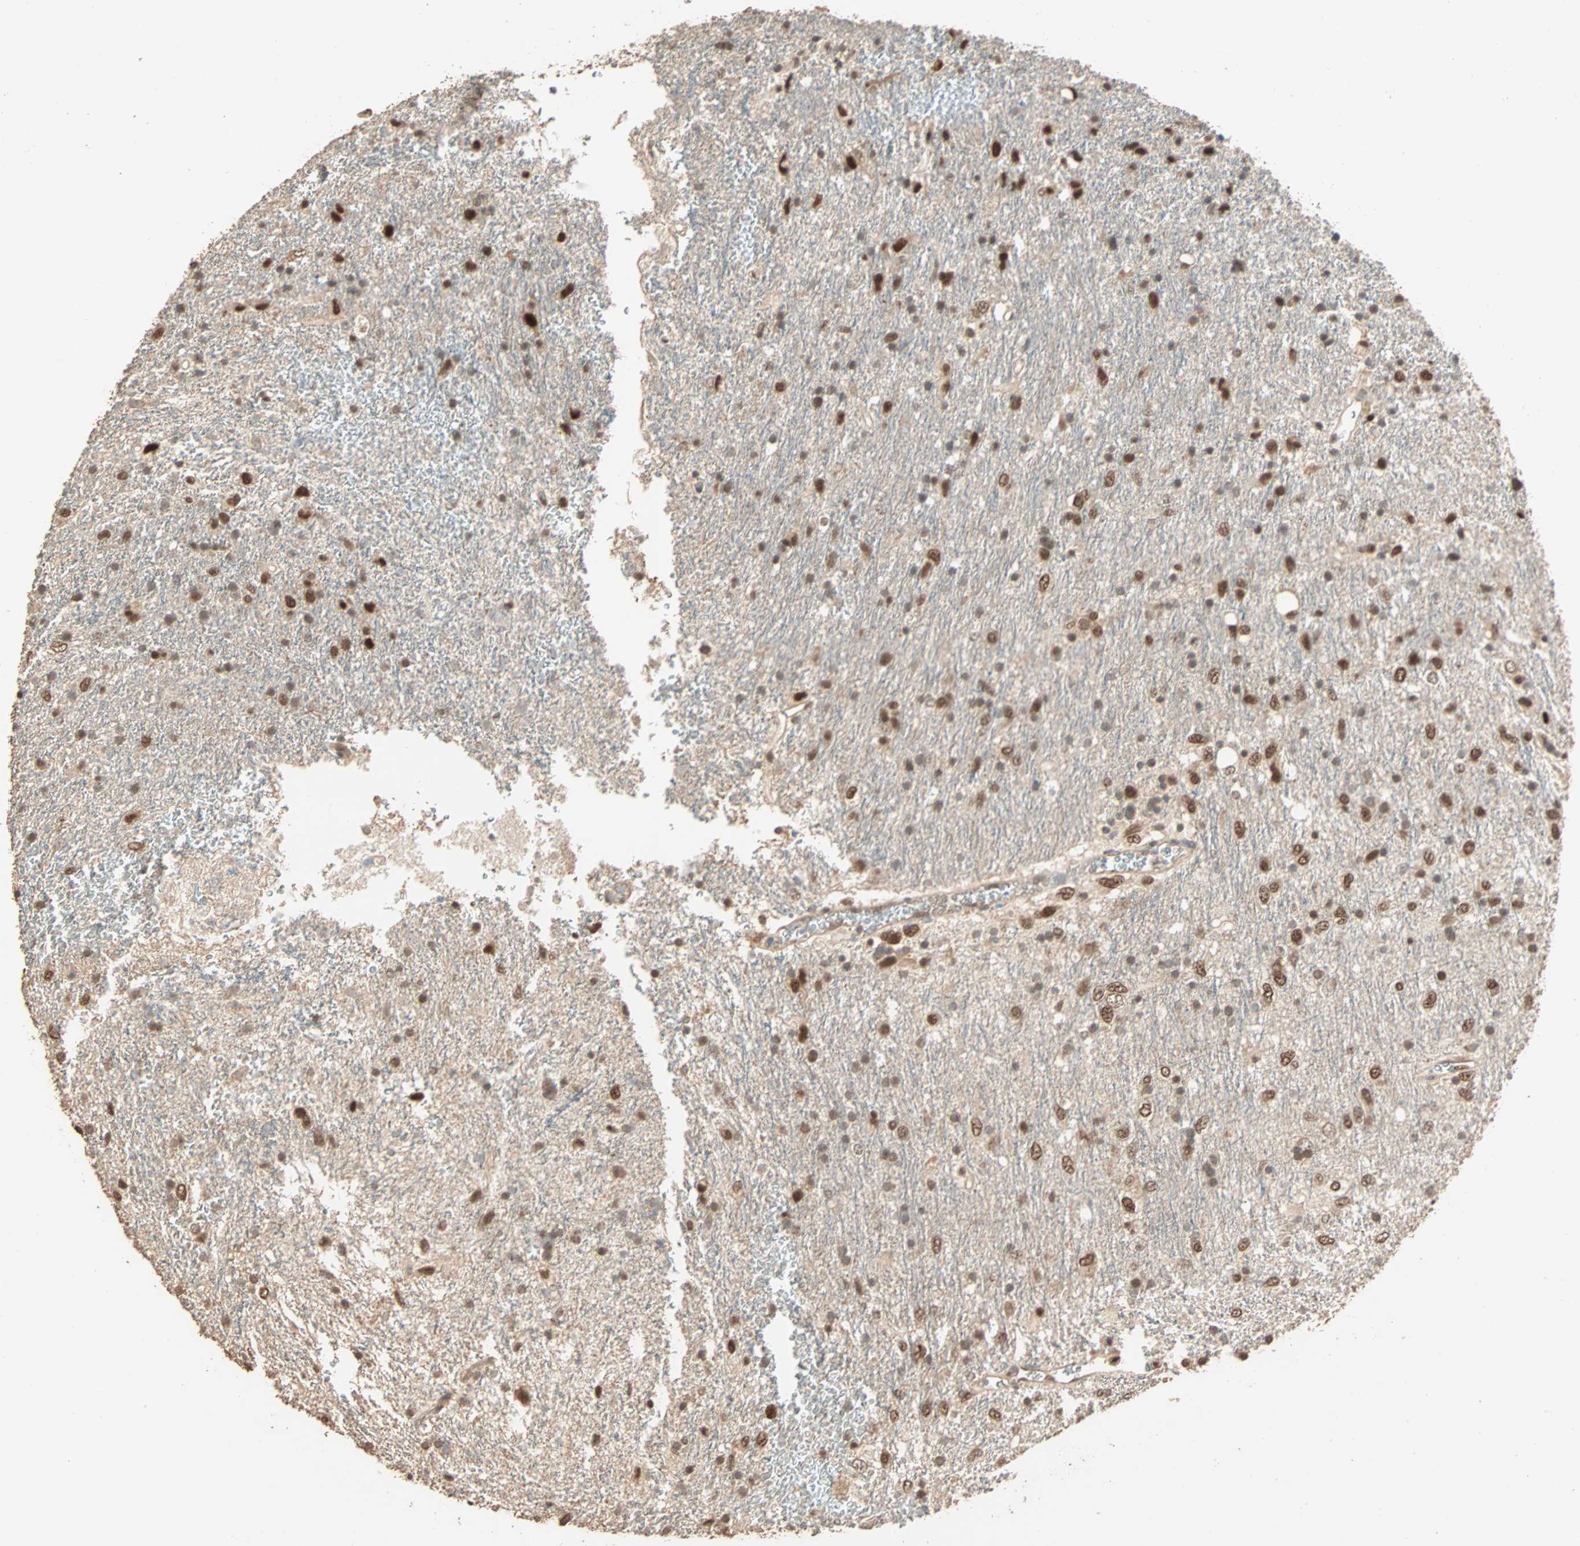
{"staining": {"intensity": "strong", "quantity": ">75%", "location": "cytoplasmic/membranous,nuclear"}, "tissue": "glioma", "cell_type": "Tumor cells", "image_type": "cancer", "snomed": [{"axis": "morphology", "description": "Glioma, malignant, Low grade"}, {"axis": "topography", "description": "Brain"}], "caption": "Protein expression analysis of human glioma reveals strong cytoplasmic/membranous and nuclear staining in about >75% of tumor cells.", "gene": "ZBTB33", "patient": {"sex": "male", "age": 77}}